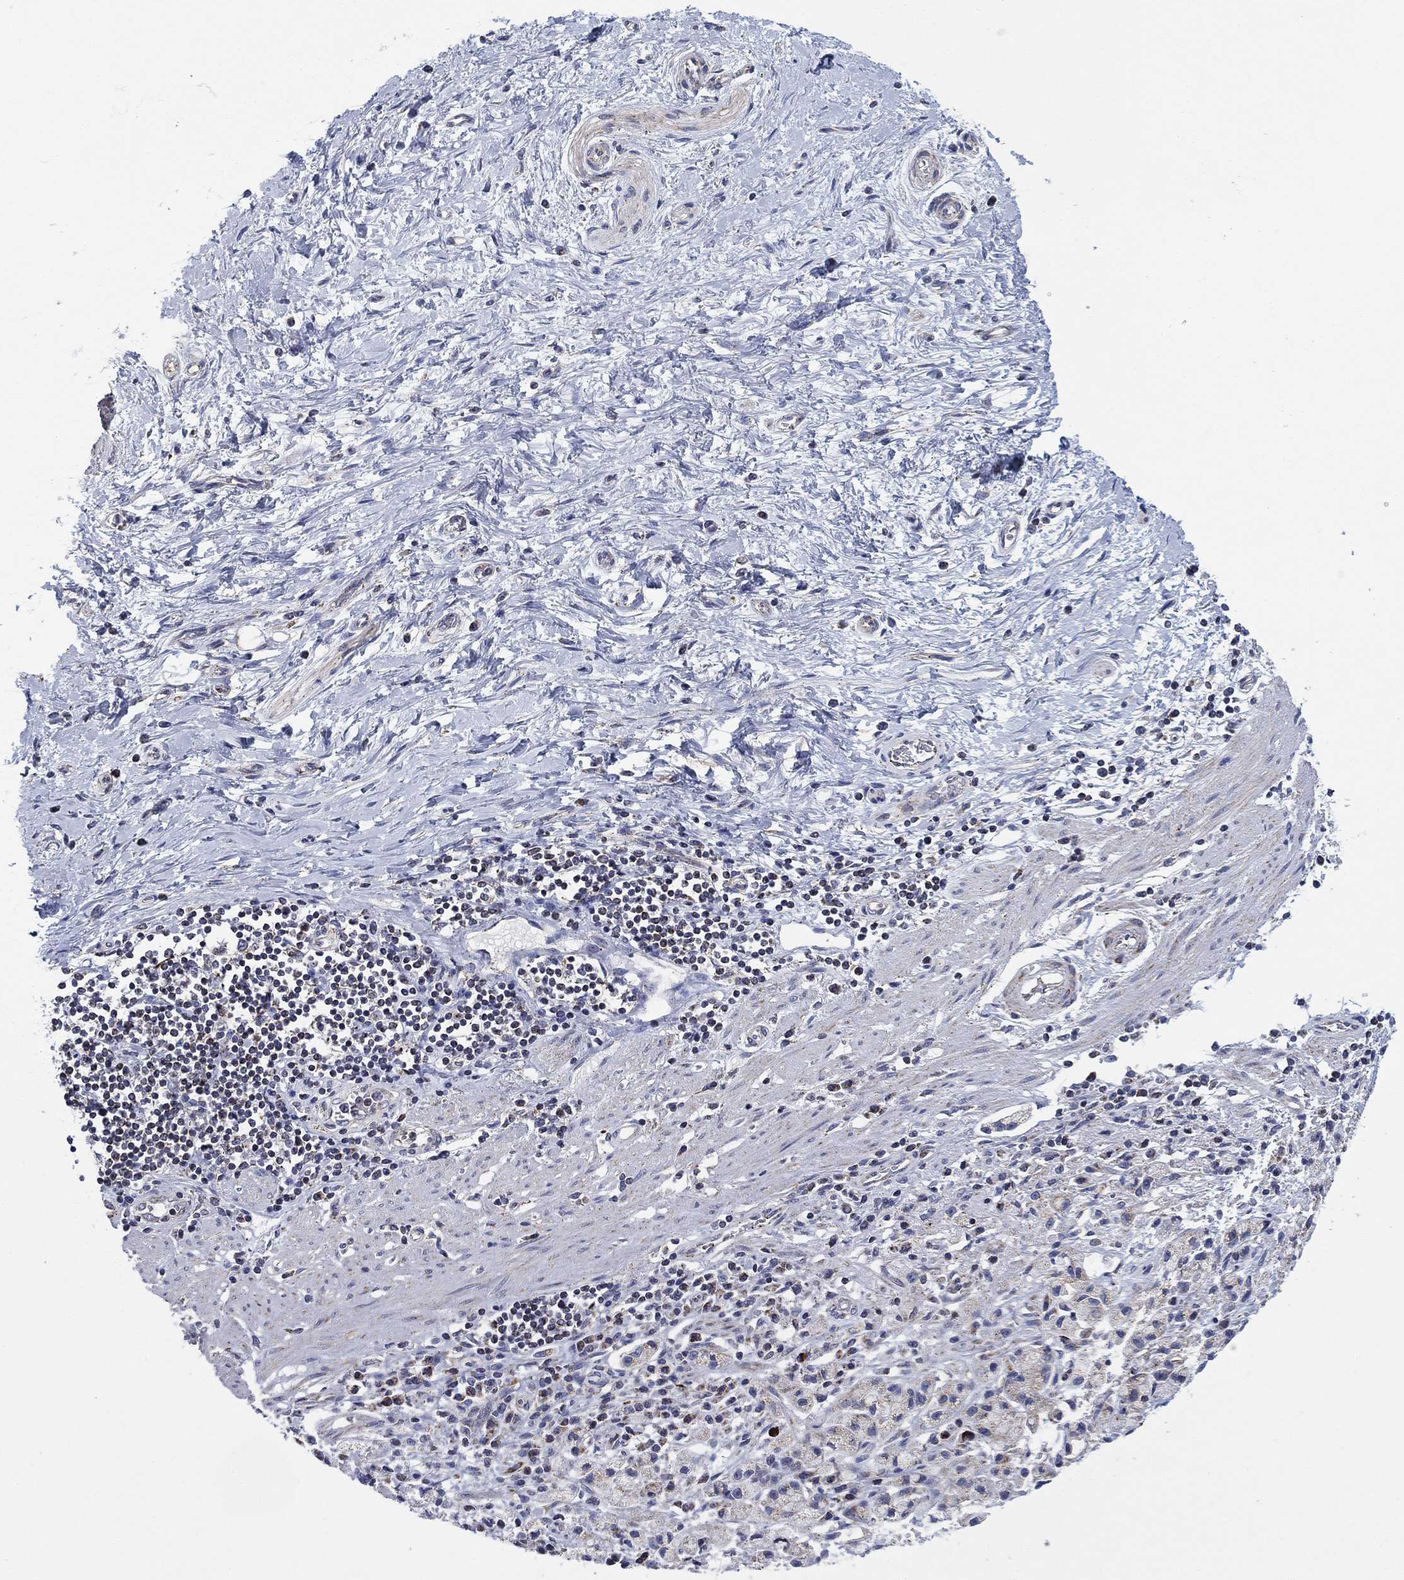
{"staining": {"intensity": "negative", "quantity": "none", "location": "none"}, "tissue": "stomach cancer", "cell_type": "Tumor cells", "image_type": "cancer", "snomed": [{"axis": "morphology", "description": "Adenocarcinoma, NOS"}, {"axis": "topography", "description": "Stomach"}], "caption": "IHC of stomach cancer demonstrates no positivity in tumor cells. (Immunohistochemistry, brightfield microscopy, high magnification).", "gene": "NACAD", "patient": {"sex": "male", "age": 58}}